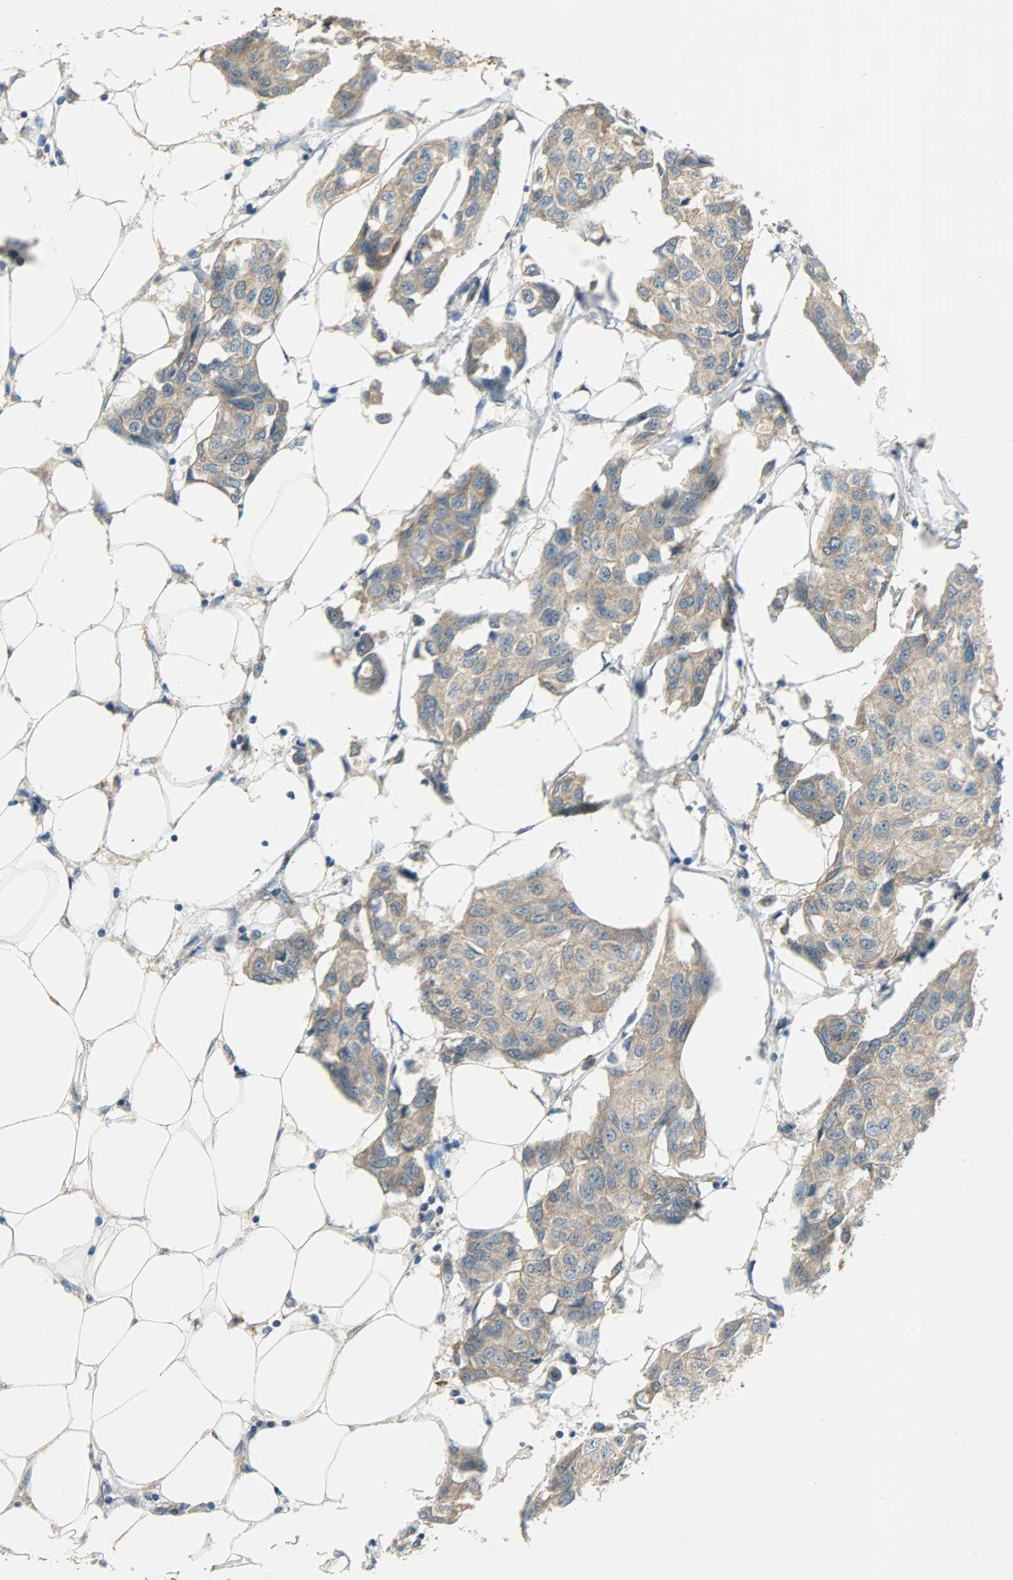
{"staining": {"intensity": "moderate", "quantity": ">75%", "location": "cytoplasmic/membranous"}, "tissue": "breast cancer", "cell_type": "Tumor cells", "image_type": "cancer", "snomed": [{"axis": "morphology", "description": "Duct carcinoma"}, {"axis": "topography", "description": "Breast"}], "caption": "Moderate cytoplasmic/membranous protein staining is present in approximately >75% of tumor cells in breast intraductal carcinoma. (Brightfield microscopy of DAB IHC at high magnification).", "gene": "C1orf198", "patient": {"sex": "female", "age": 80}}